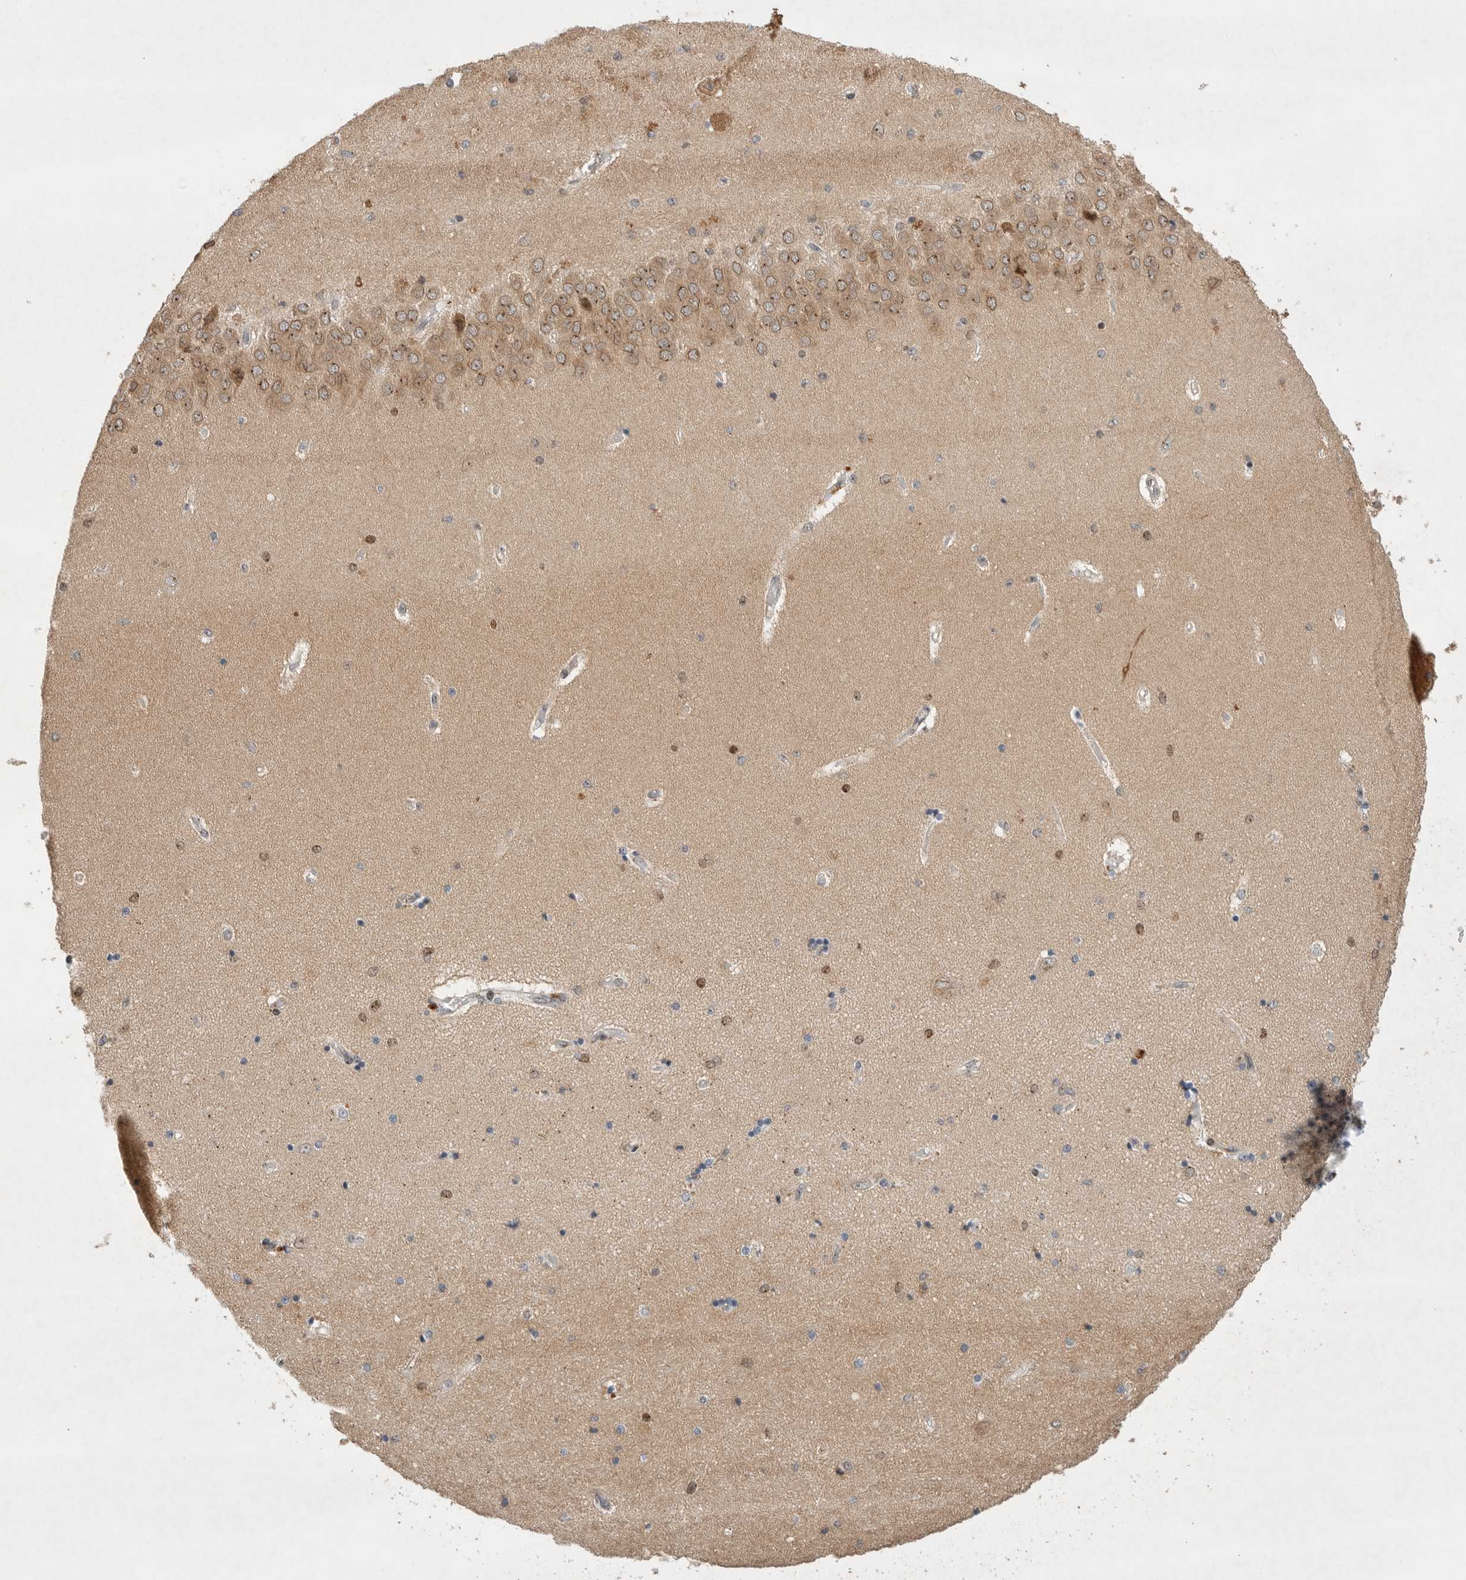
{"staining": {"intensity": "moderate", "quantity": "<25%", "location": "nuclear"}, "tissue": "hippocampus", "cell_type": "Glial cells", "image_type": "normal", "snomed": [{"axis": "morphology", "description": "Normal tissue, NOS"}, {"axis": "topography", "description": "Hippocampus"}], "caption": "Brown immunohistochemical staining in benign human hippocampus reveals moderate nuclear staining in about <25% of glial cells.", "gene": "LEMD3", "patient": {"sex": "female", "age": 54}}